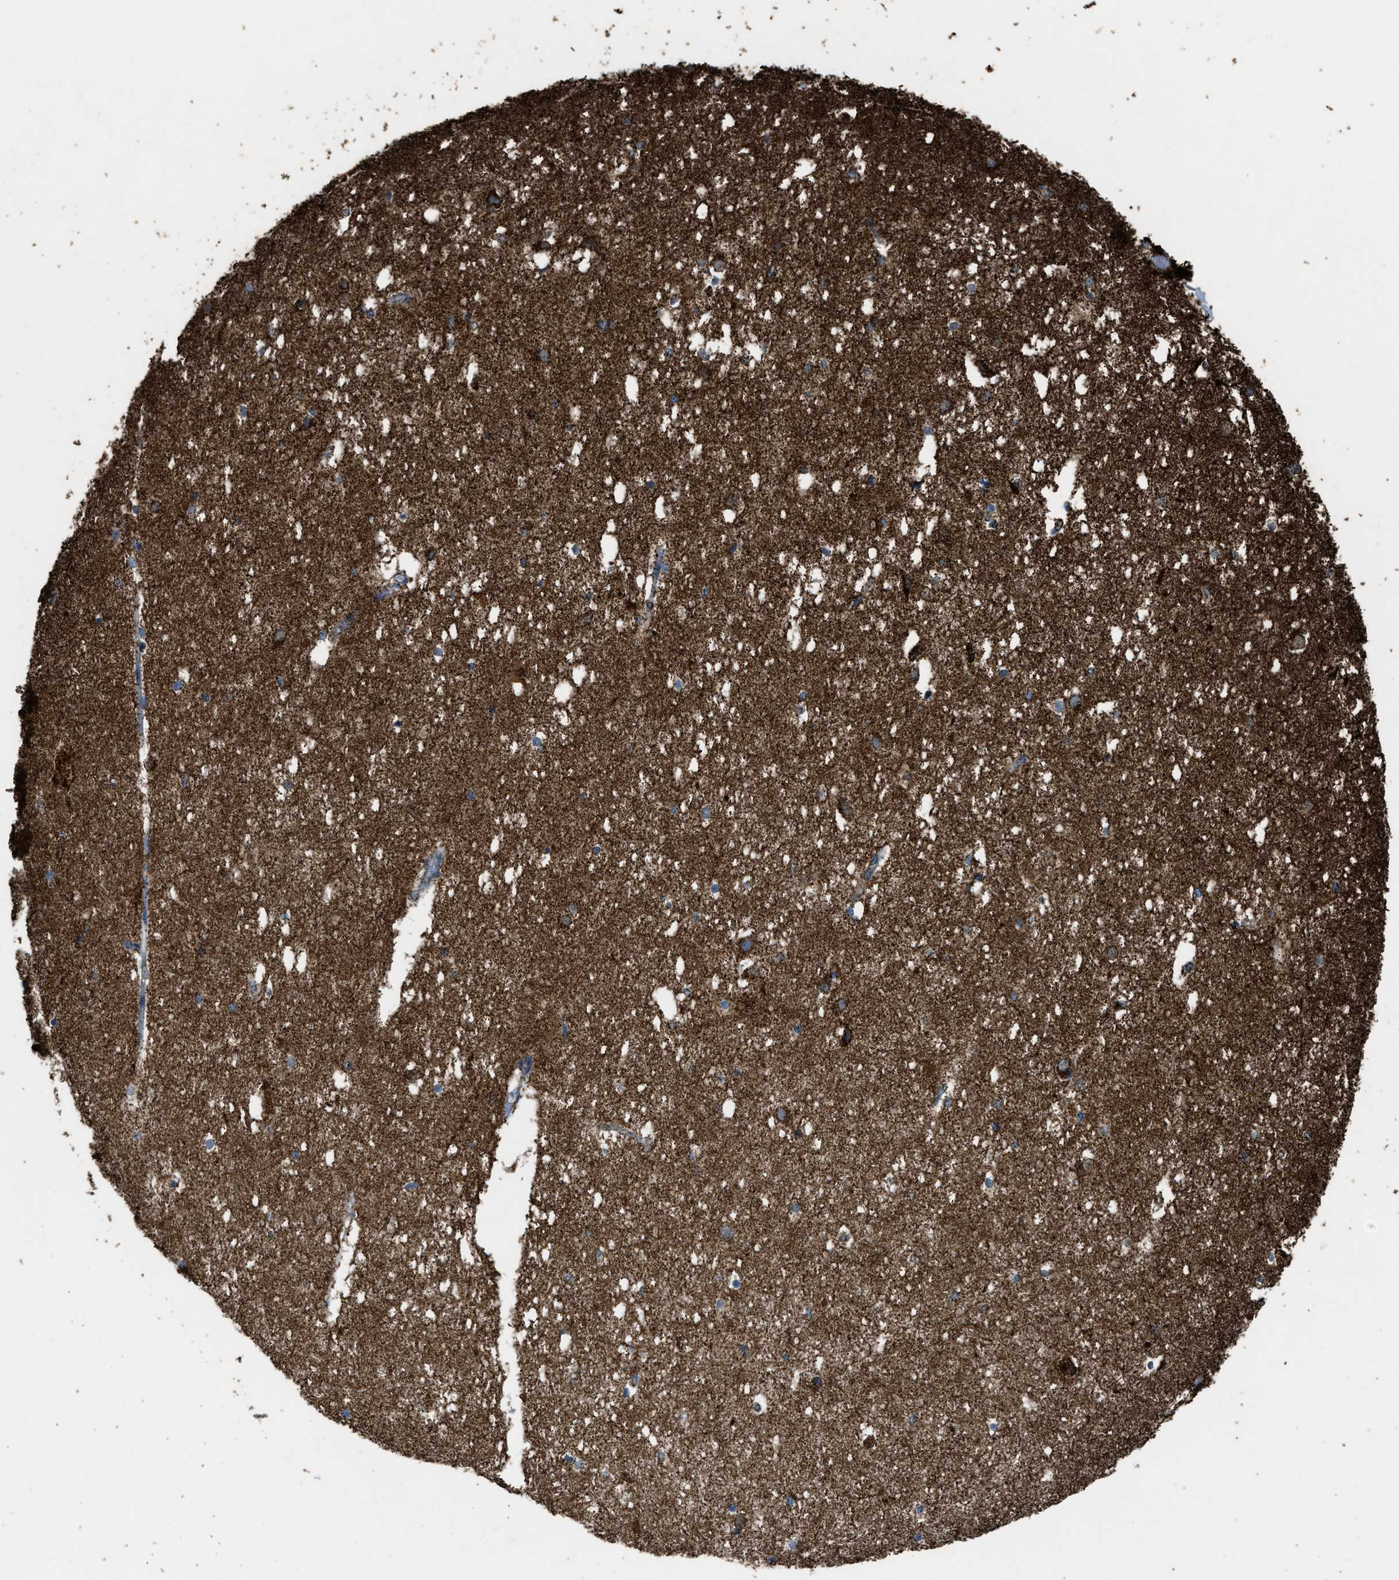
{"staining": {"intensity": "strong", "quantity": "25%-75%", "location": "cytoplasmic/membranous"}, "tissue": "hippocampus", "cell_type": "Glial cells", "image_type": "normal", "snomed": [{"axis": "morphology", "description": "Normal tissue, NOS"}, {"axis": "topography", "description": "Hippocampus"}], "caption": "Immunohistochemistry image of unremarkable human hippocampus stained for a protein (brown), which shows high levels of strong cytoplasmic/membranous staining in approximately 25%-75% of glial cells.", "gene": "MDH2", "patient": {"sex": "female", "age": 19}}